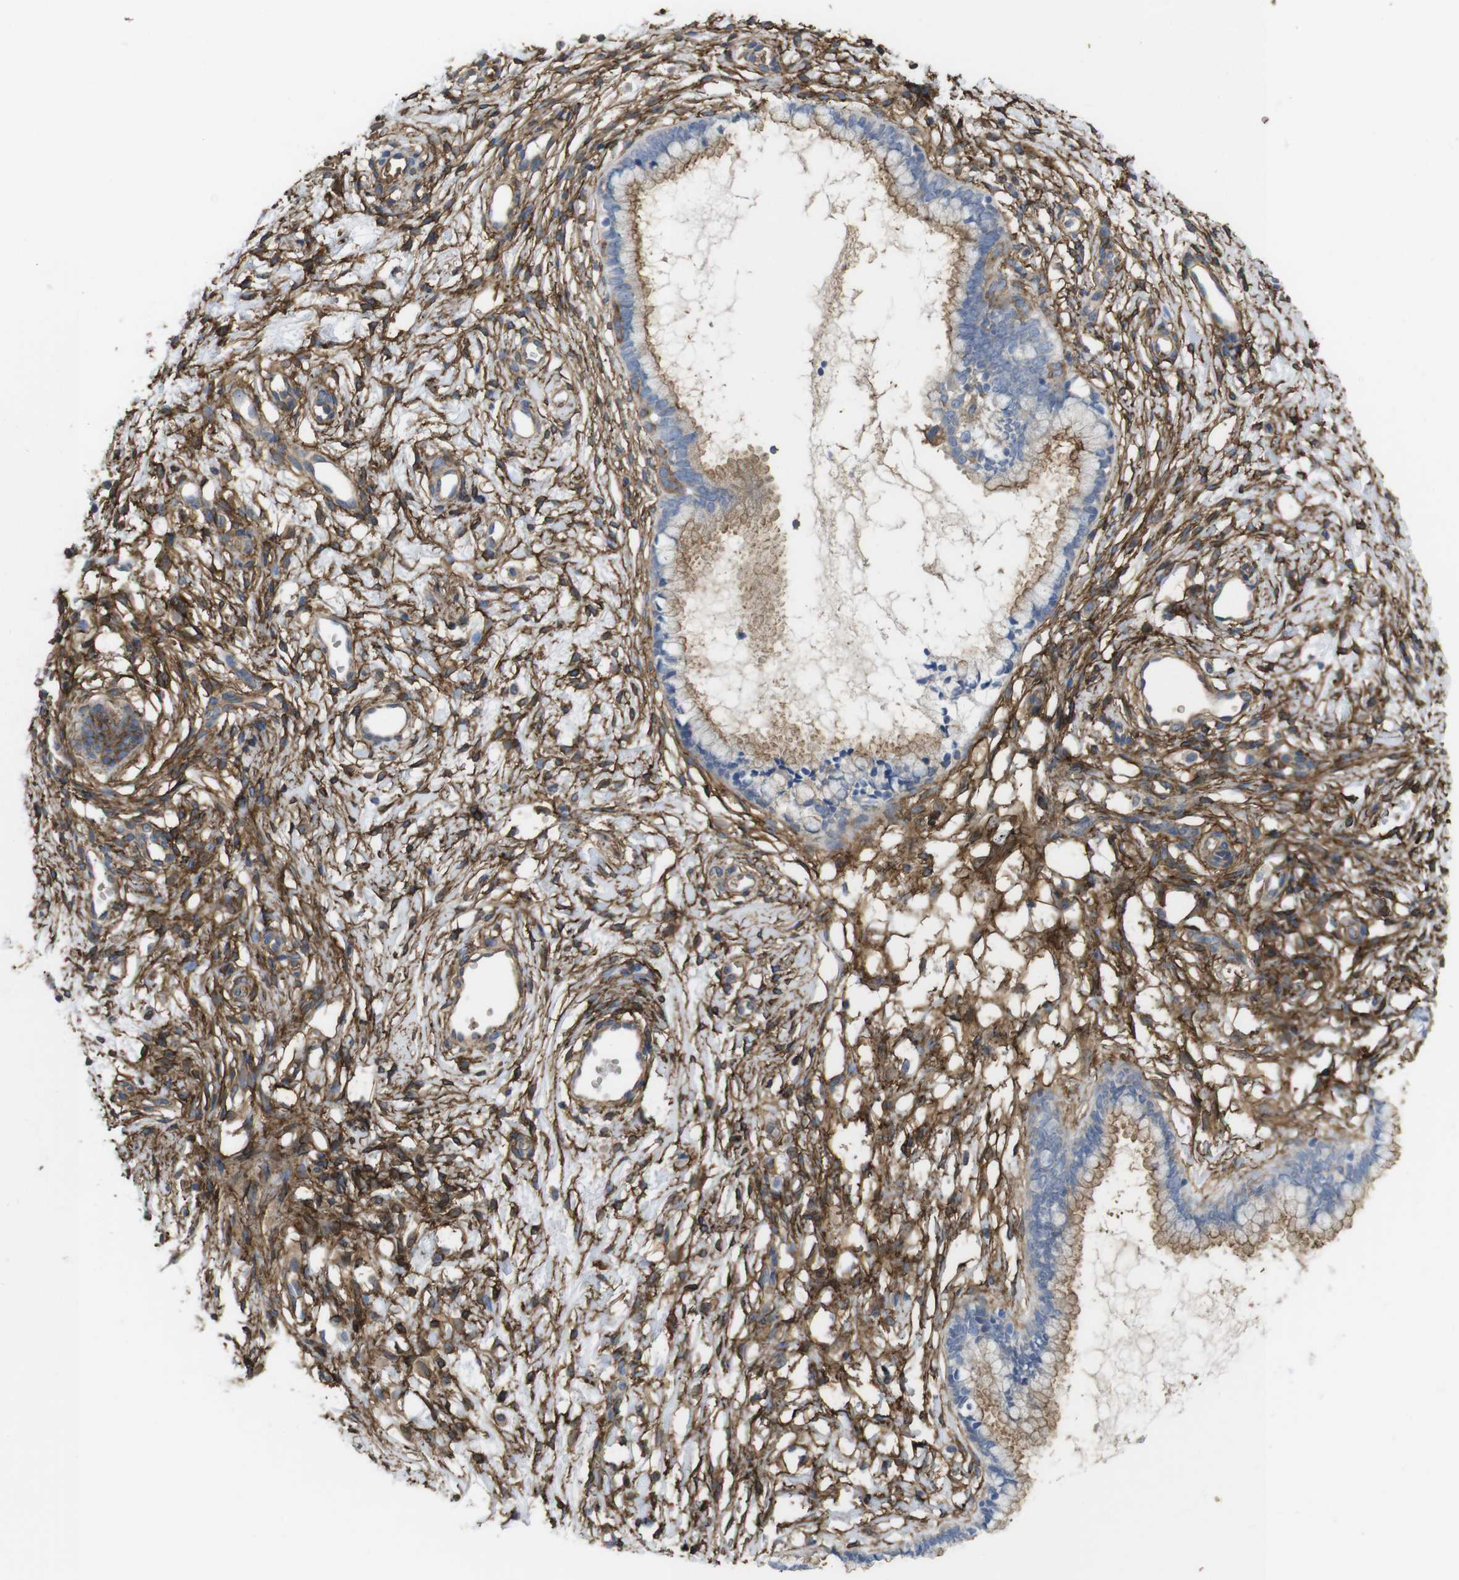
{"staining": {"intensity": "moderate", "quantity": ">75%", "location": "cytoplasmic/membranous"}, "tissue": "cervix", "cell_type": "Glandular cells", "image_type": "normal", "snomed": [{"axis": "morphology", "description": "Normal tissue, NOS"}, {"axis": "topography", "description": "Cervix"}], "caption": "DAB (3,3'-diaminobenzidine) immunohistochemical staining of benign human cervix exhibits moderate cytoplasmic/membranous protein positivity in approximately >75% of glandular cells.", "gene": "CYBRD1", "patient": {"sex": "female", "age": 65}}